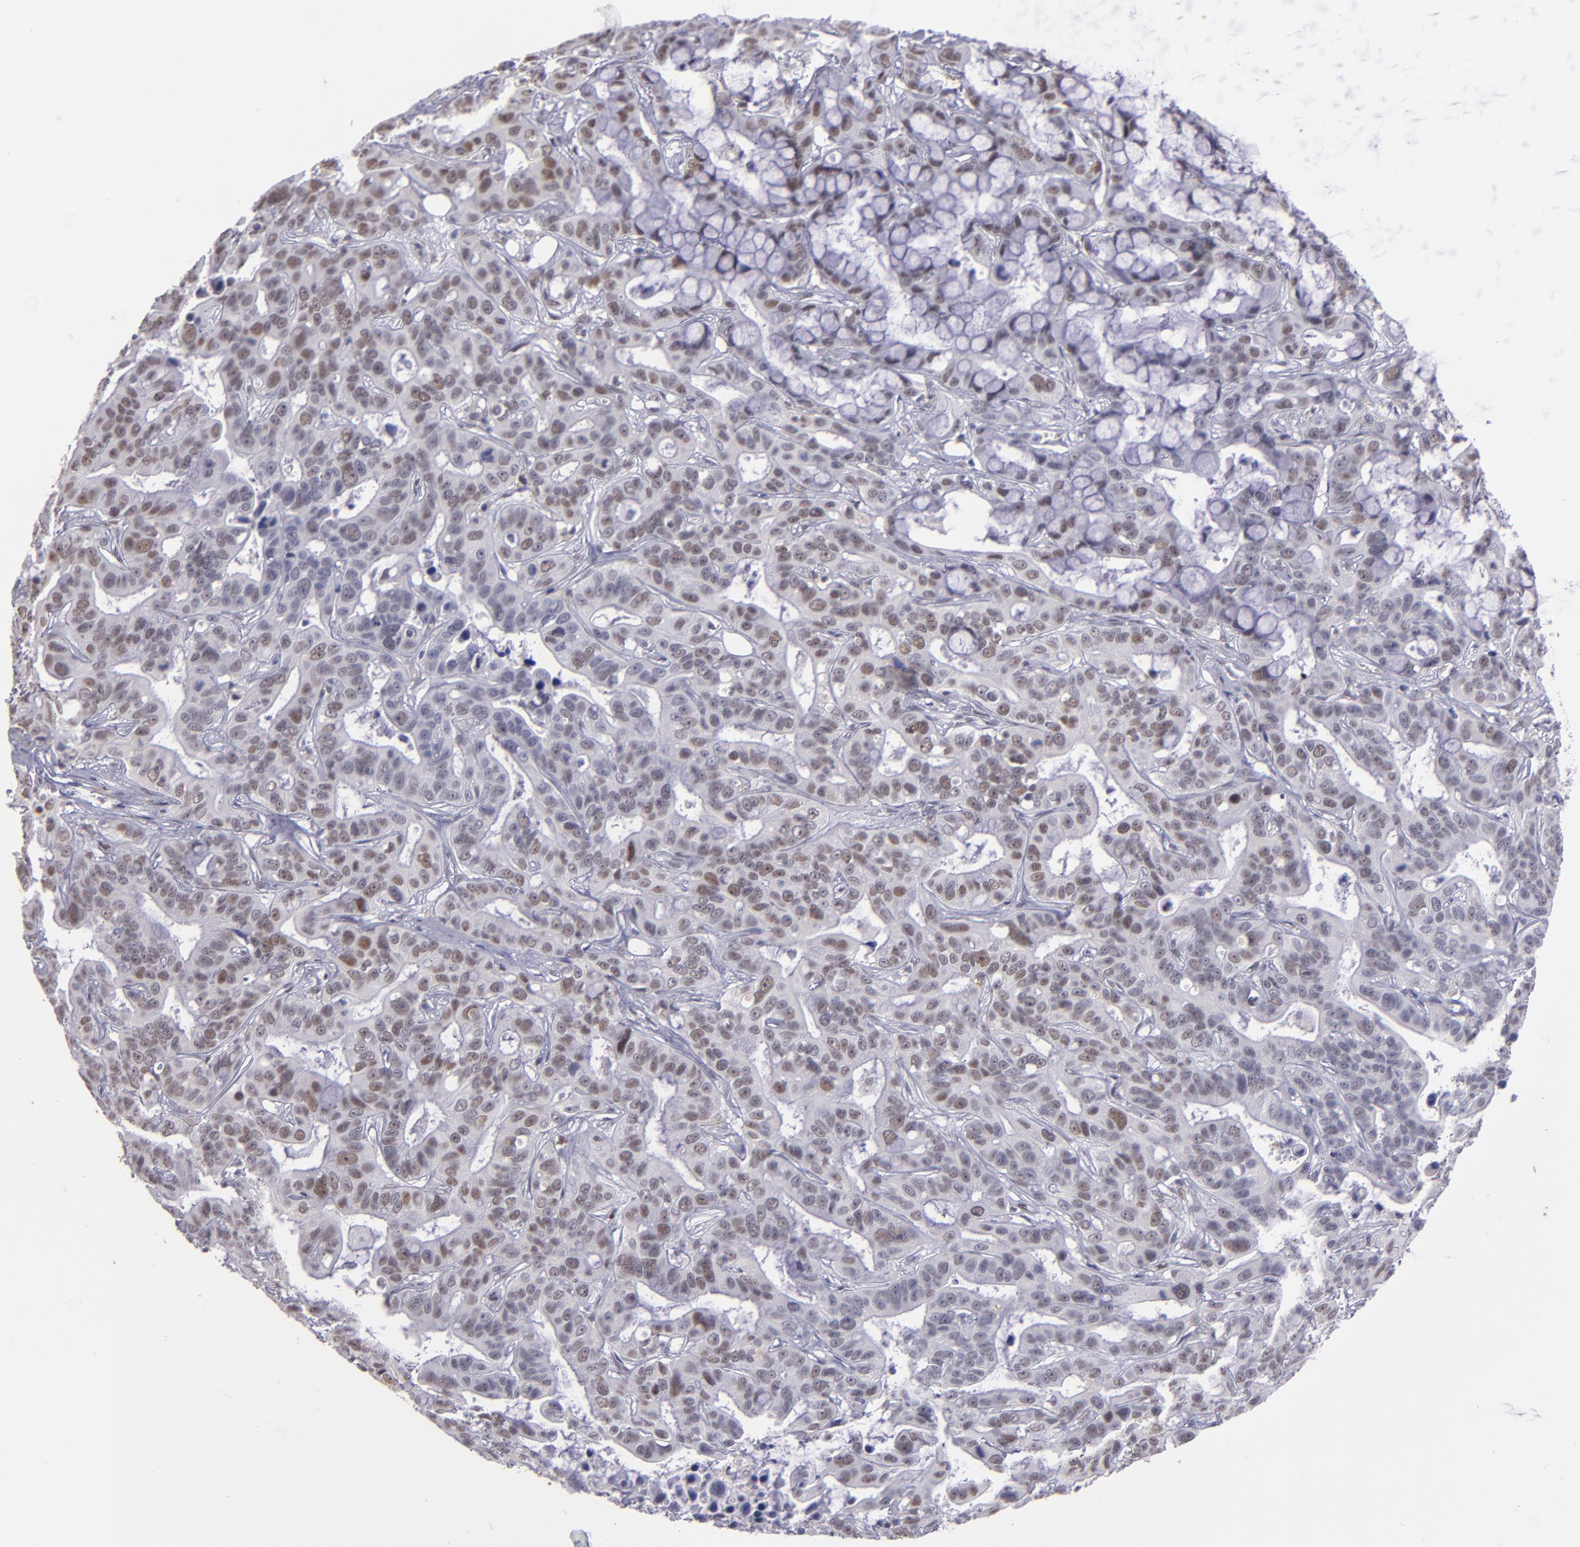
{"staining": {"intensity": "moderate", "quantity": ">75%", "location": "cytoplasmic/membranous,nuclear"}, "tissue": "liver cancer", "cell_type": "Tumor cells", "image_type": "cancer", "snomed": [{"axis": "morphology", "description": "Cholangiocarcinoma"}, {"axis": "topography", "description": "Liver"}], "caption": "This photomicrograph shows immunohistochemistry staining of cholangiocarcinoma (liver), with medium moderate cytoplasmic/membranous and nuclear staining in approximately >75% of tumor cells.", "gene": "OTUB2", "patient": {"sex": "female", "age": 65}}